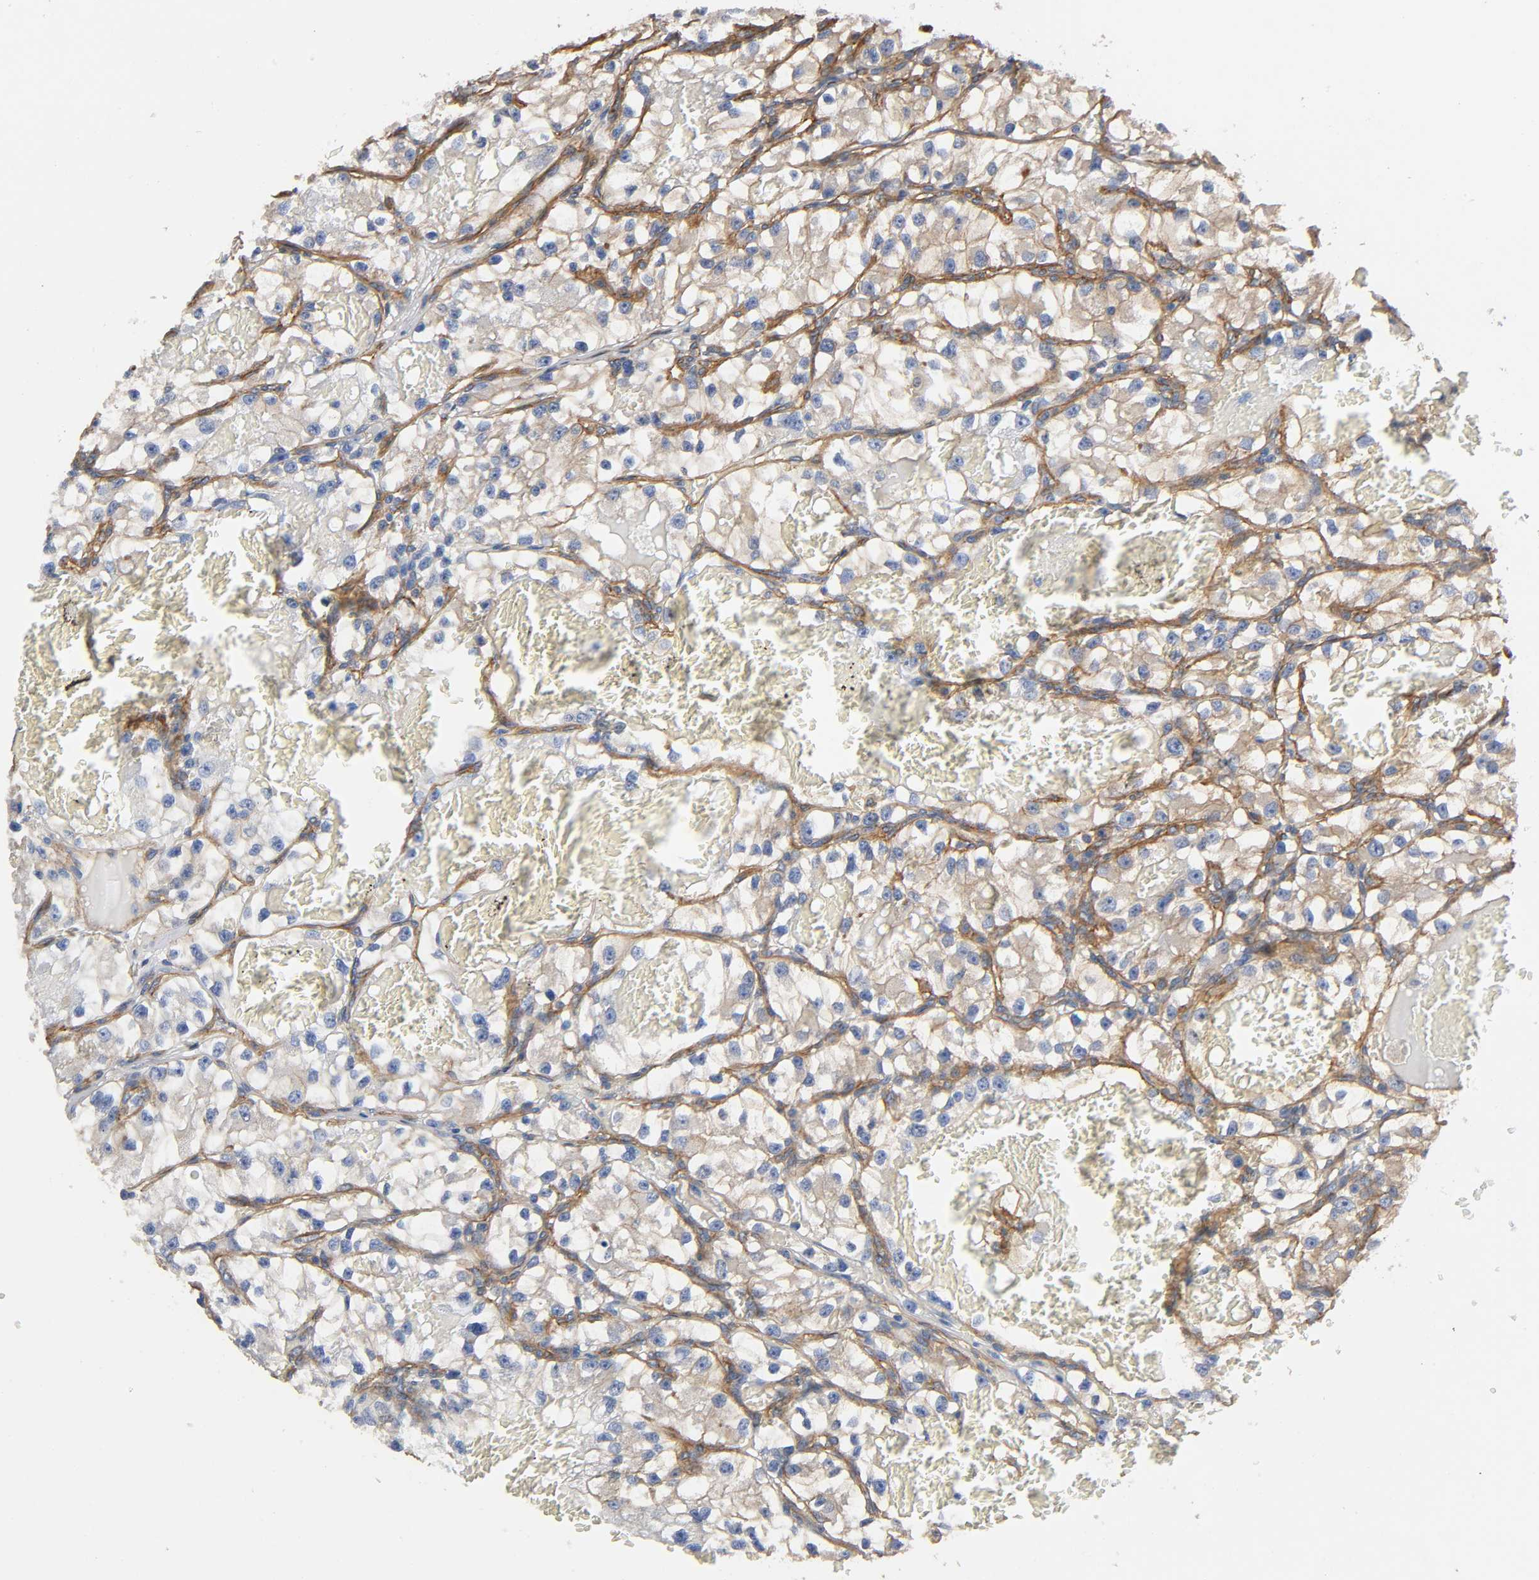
{"staining": {"intensity": "negative", "quantity": "none", "location": "none"}, "tissue": "renal cancer", "cell_type": "Tumor cells", "image_type": "cancer", "snomed": [{"axis": "morphology", "description": "Adenocarcinoma, NOS"}, {"axis": "topography", "description": "Kidney"}], "caption": "There is no significant positivity in tumor cells of adenocarcinoma (renal). Nuclei are stained in blue.", "gene": "MARS1", "patient": {"sex": "female", "age": 57}}